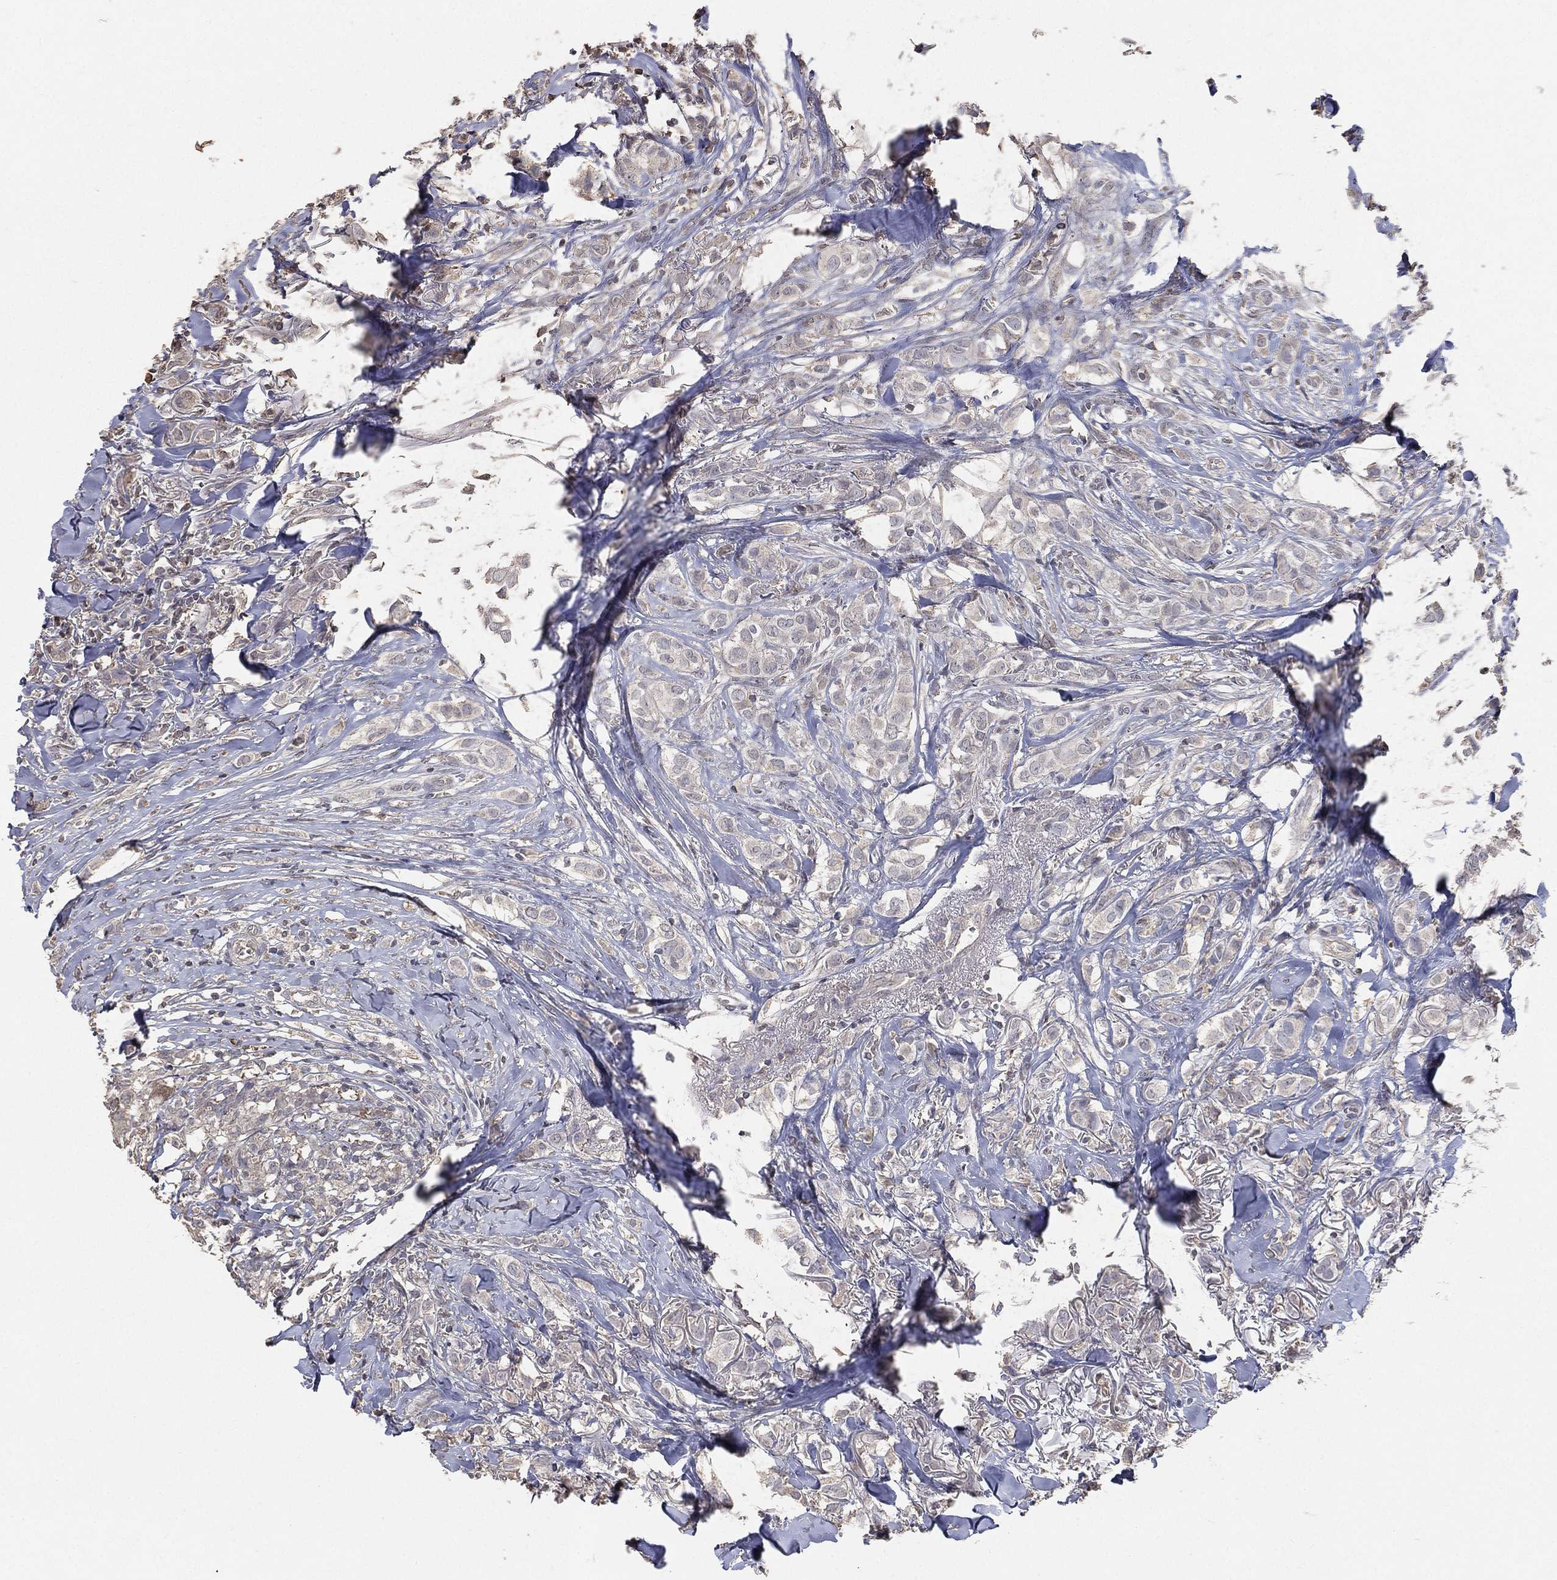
{"staining": {"intensity": "negative", "quantity": "none", "location": "none"}, "tissue": "breast cancer", "cell_type": "Tumor cells", "image_type": "cancer", "snomed": [{"axis": "morphology", "description": "Duct carcinoma"}, {"axis": "topography", "description": "Breast"}], "caption": "This is an immunohistochemistry photomicrograph of breast cancer (infiltrating ductal carcinoma). There is no staining in tumor cells.", "gene": "SNAP25", "patient": {"sex": "female", "age": 85}}